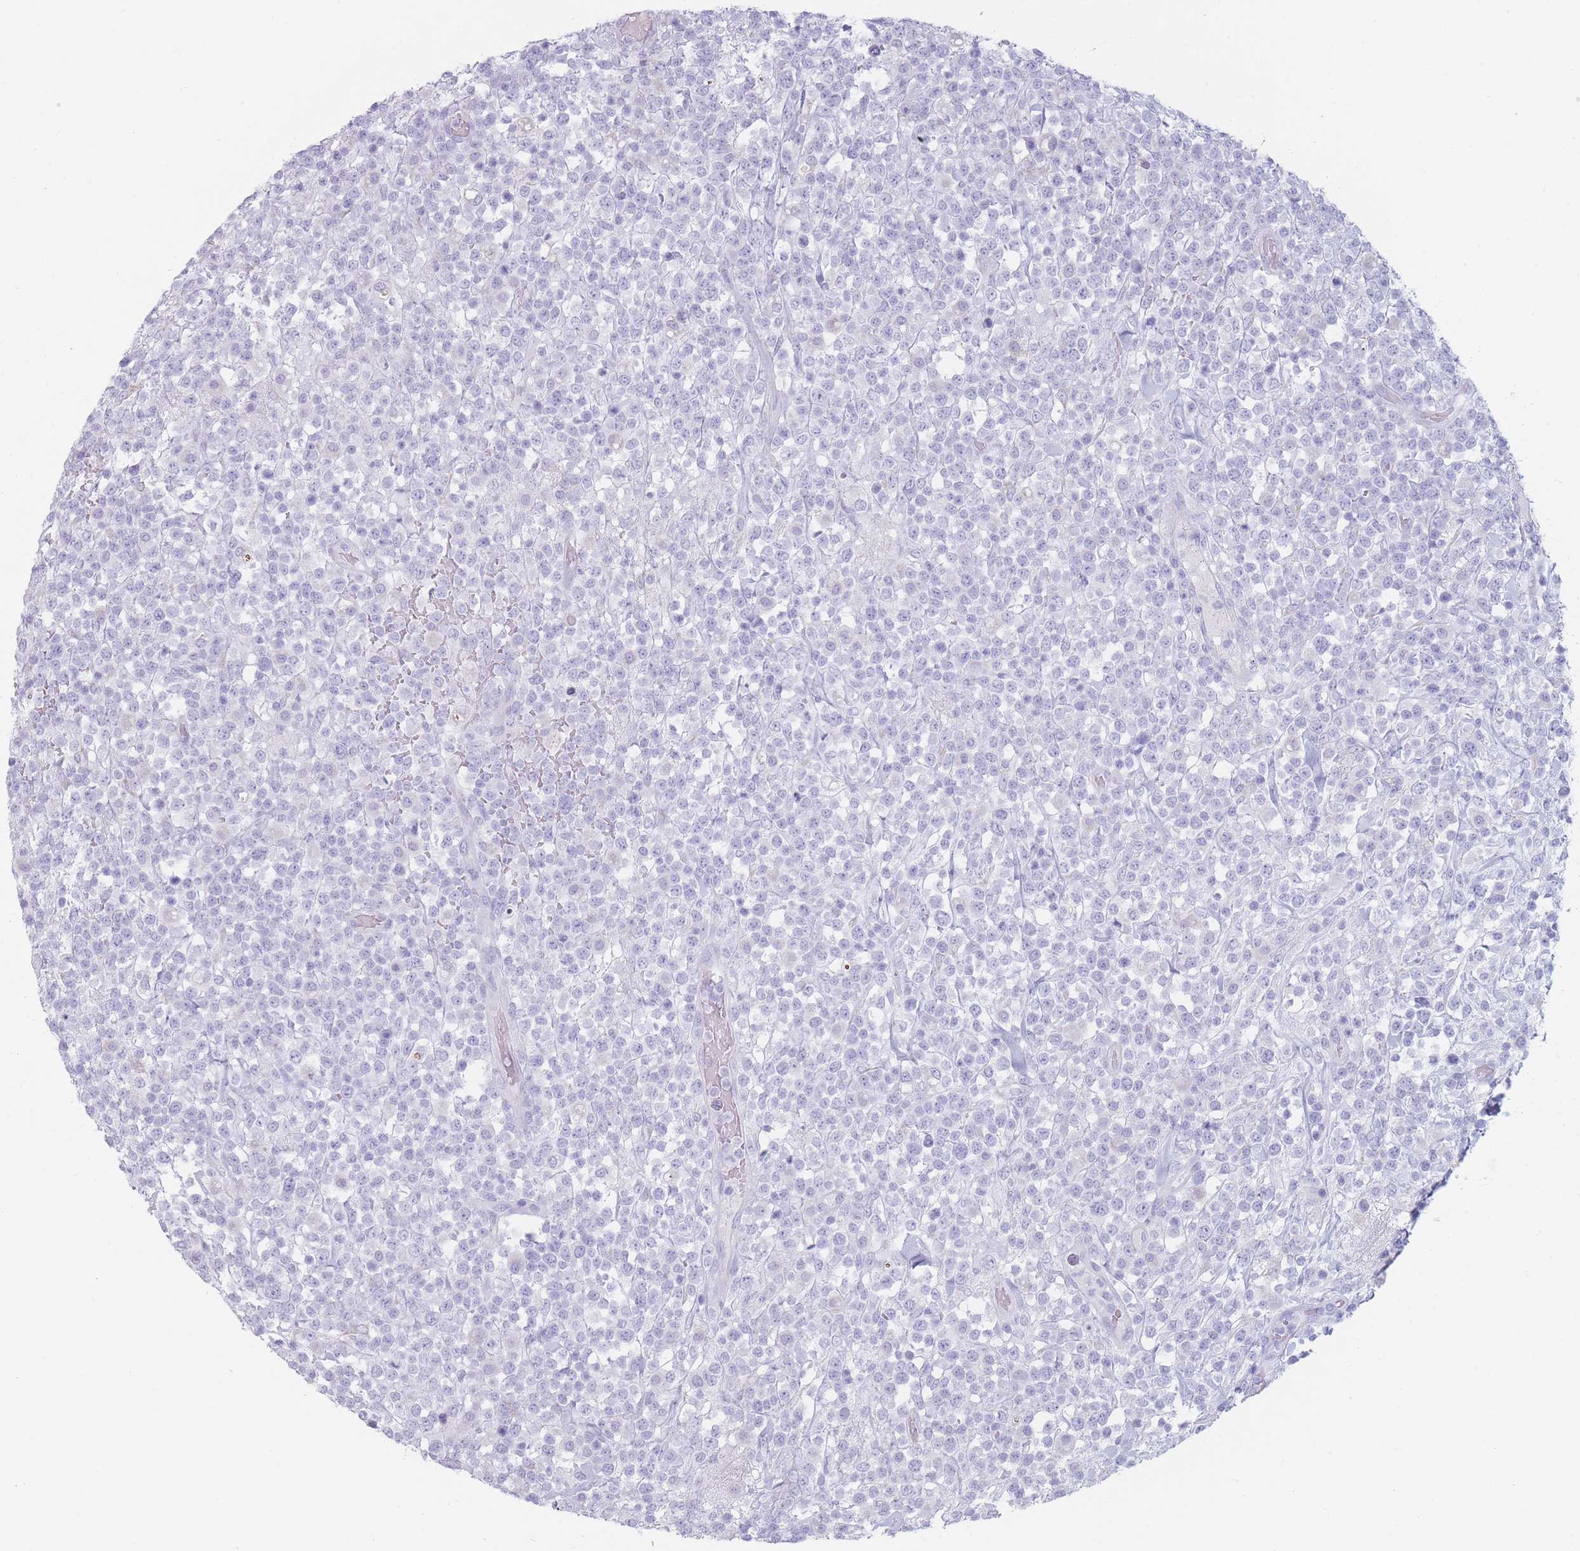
{"staining": {"intensity": "negative", "quantity": "none", "location": "none"}, "tissue": "lymphoma", "cell_type": "Tumor cells", "image_type": "cancer", "snomed": [{"axis": "morphology", "description": "Malignant lymphoma, non-Hodgkin's type, High grade"}, {"axis": "topography", "description": "Colon"}], "caption": "Immunohistochemical staining of human lymphoma displays no significant positivity in tumor cells.", "gene": "GPR12", "patient": {"sex": "female", "age": 53}}